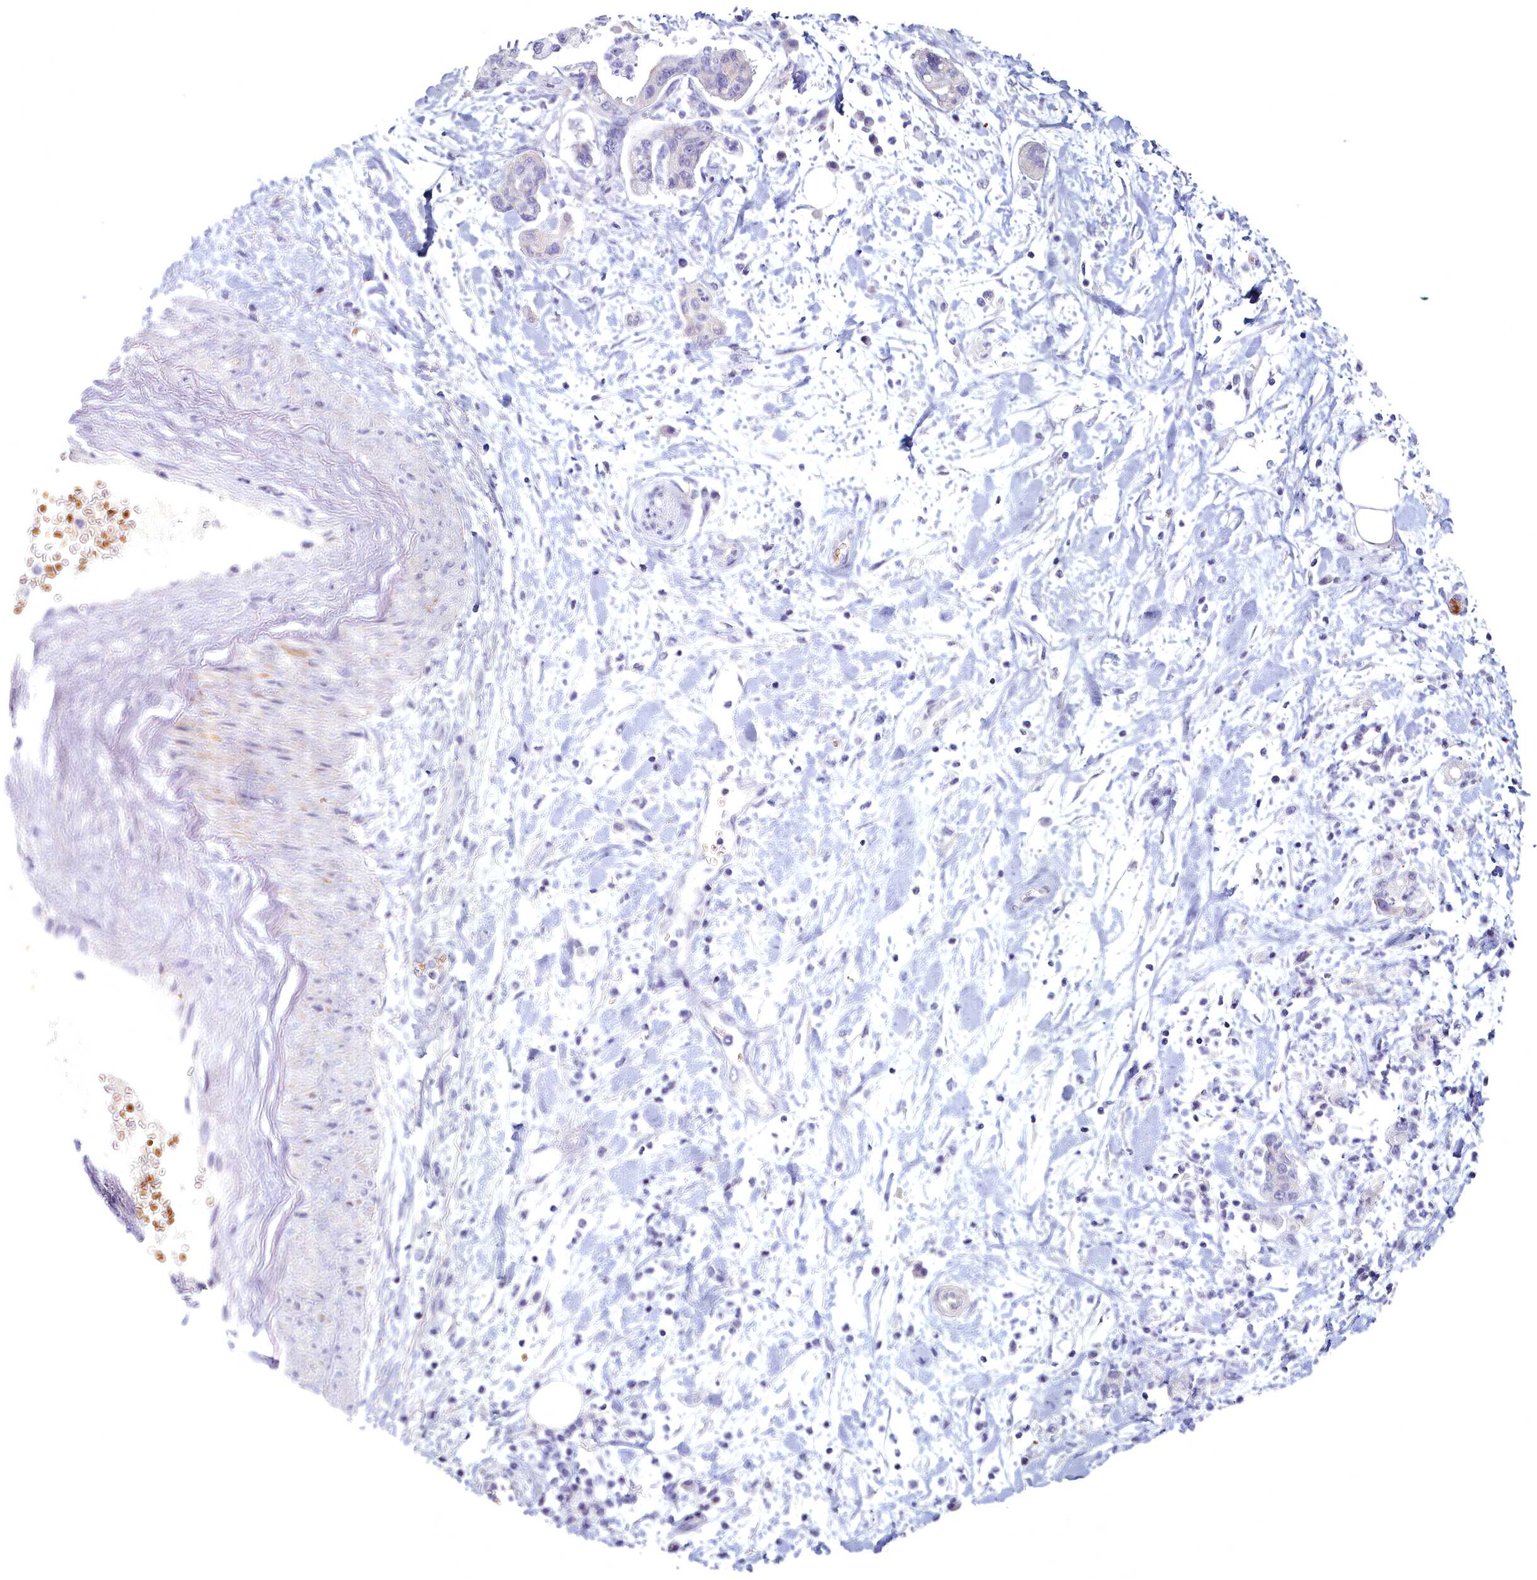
{"staining": {"intensity": "negative", "quantity": "none", "location": "none"}, "tissue": "pancreatic cancer", "cell_type": "Tumor cells", "image_type": "cancer", "snomed": [{"axis": "morphology", "description": "Adenocarcinoma, NOS"}, {"axis": "topography", "description": "Pancreas"}], "caption": "Protein analysis of pancreatic cancer (adenocarcinoma) shows no significant expression in tumor cells.", "gene": "ARL15", "patient": {"sex": "female", "age": 73}}